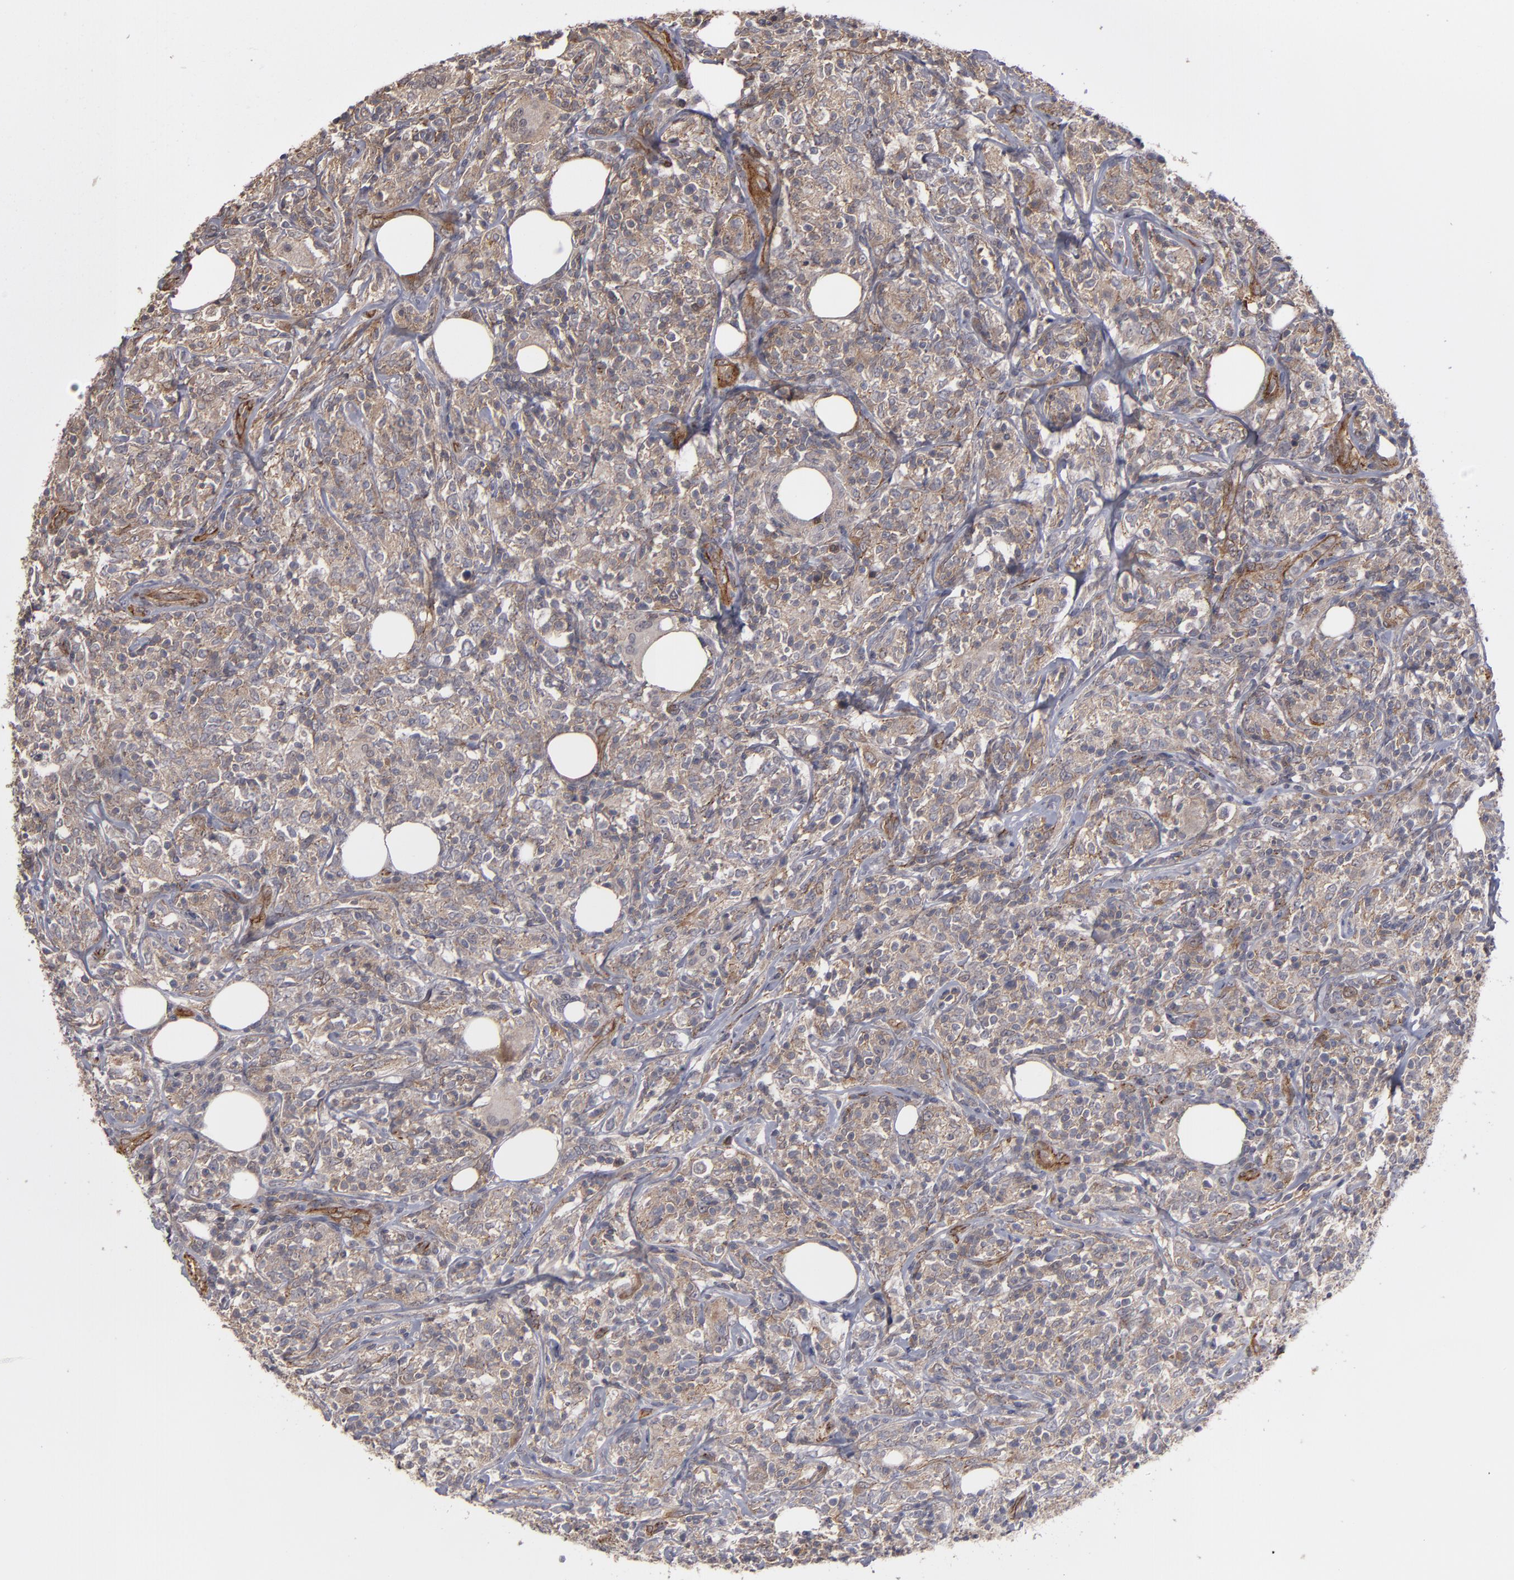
{"staining": {"intensity": "weak", "quantity": "25%-75%", "location": "cytoplasmic/membranous"}, "tissue": "lymphoma", "cell_type": "Tumor cells", "image_type": "cancer", "snomed": [{"axis": "morphology", "description": "Malignant lymphoma, non-Hodgkin's type, High grade"}, {"axis": "topography", "description": "Lymph node"}], "caption": "IHC photomicrograph of malignant lymphoma, non-Hodgkin's type (high-grade) stained for a protein (brown), which shows low levels of weak cytoplasmic/membranous positivity in about 25%-75% of tumor cells.", "gene": "TJP1", "patient": {"sex": "female", "age": 84}}